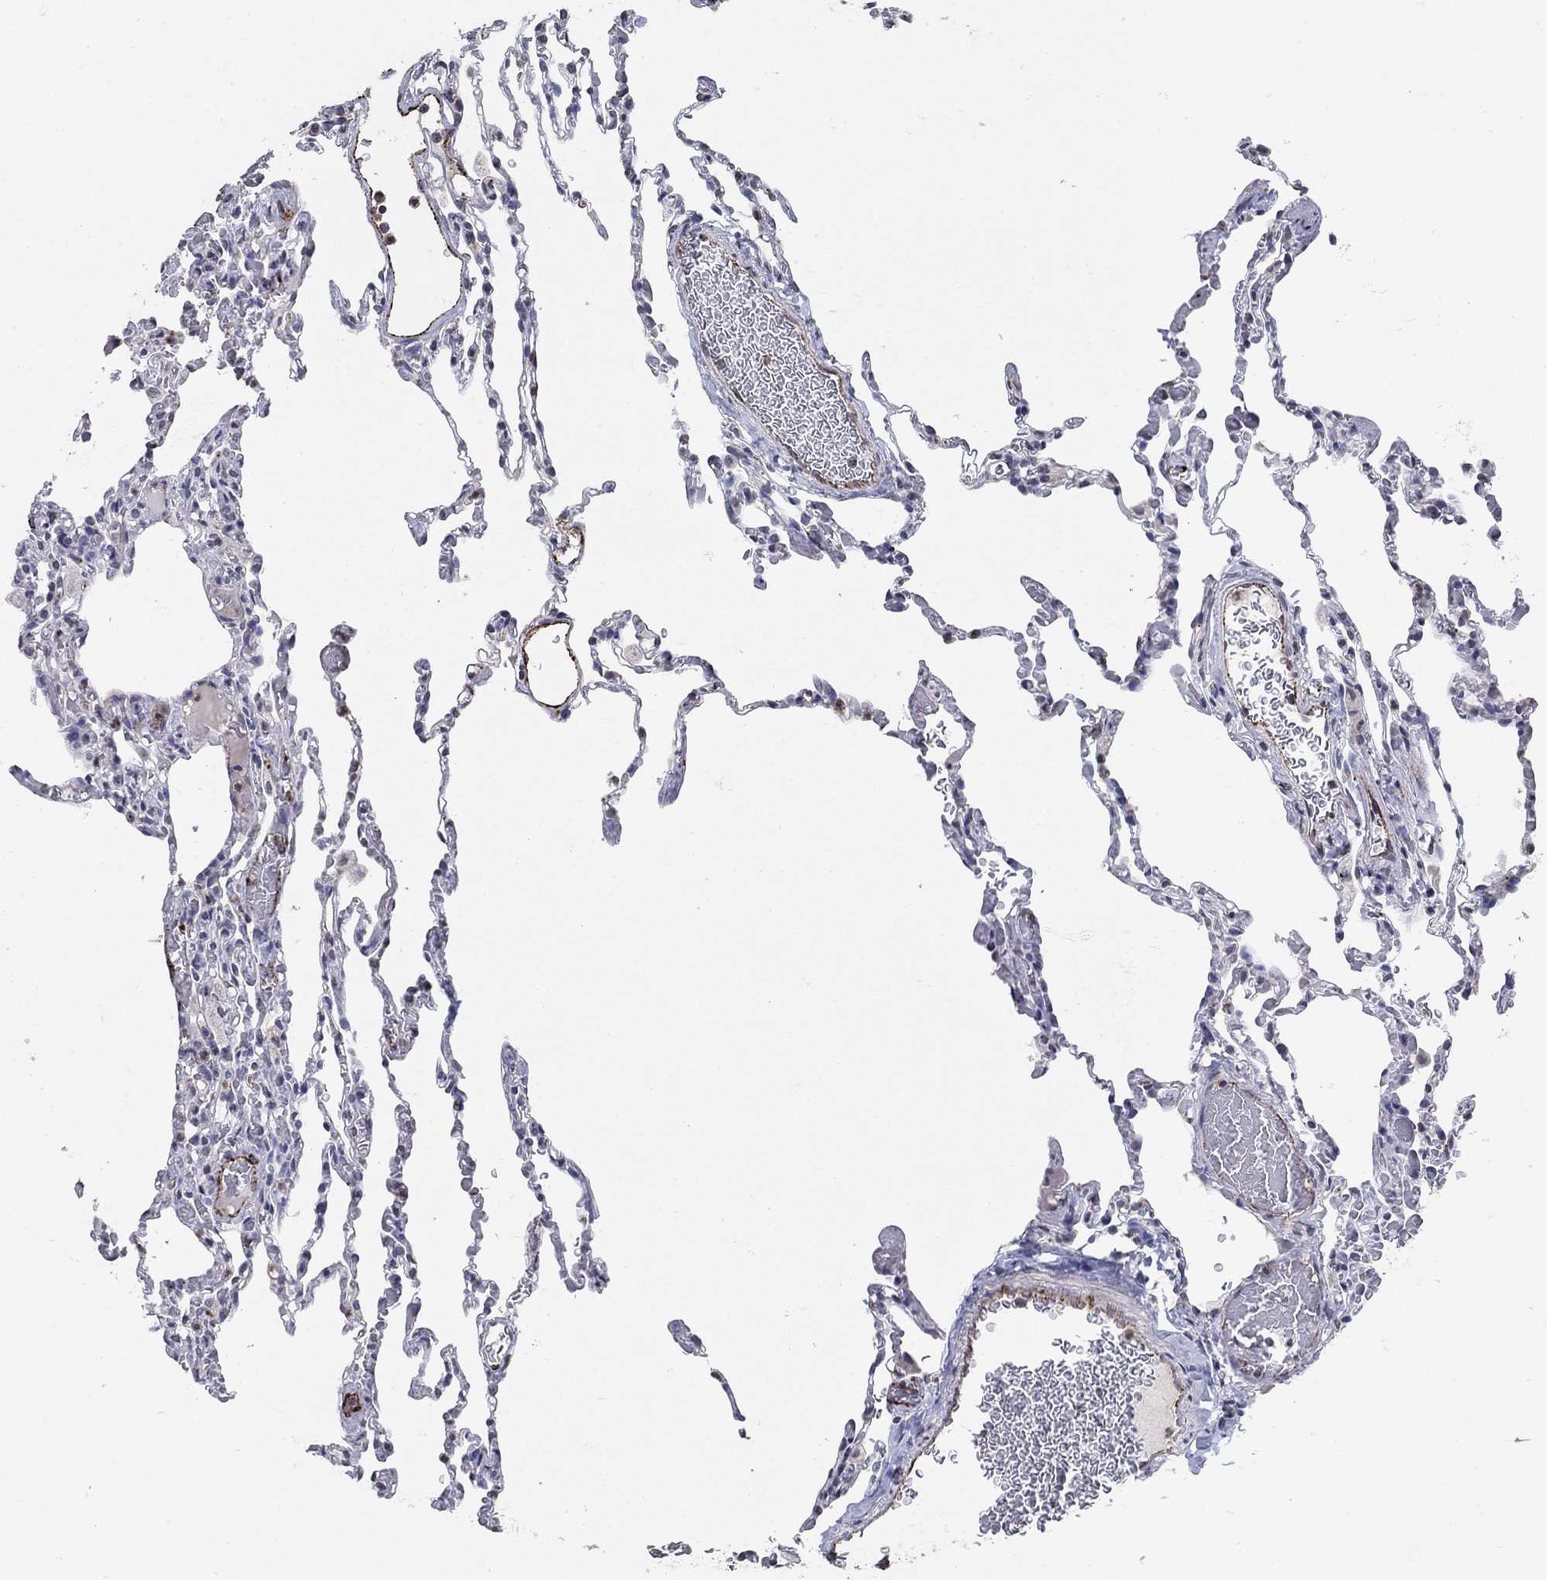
{"staining": {"intensity": "negative", "quantity": "none", "location": "none"}, "tissue": "lung", "cell_type": "Alveolar cells", "image_type": "normal", "snomed": [{"axis": "morphology", "description": "Normal tissue, NOS"}, {"axis": "topography", "description": "Lung"}], "caption": "Micrograph shows no significant protein staining in alveolar cells of unremarkable lung.", "gene": "TINAG", "patient": {"sex": "female", "age": 43}}